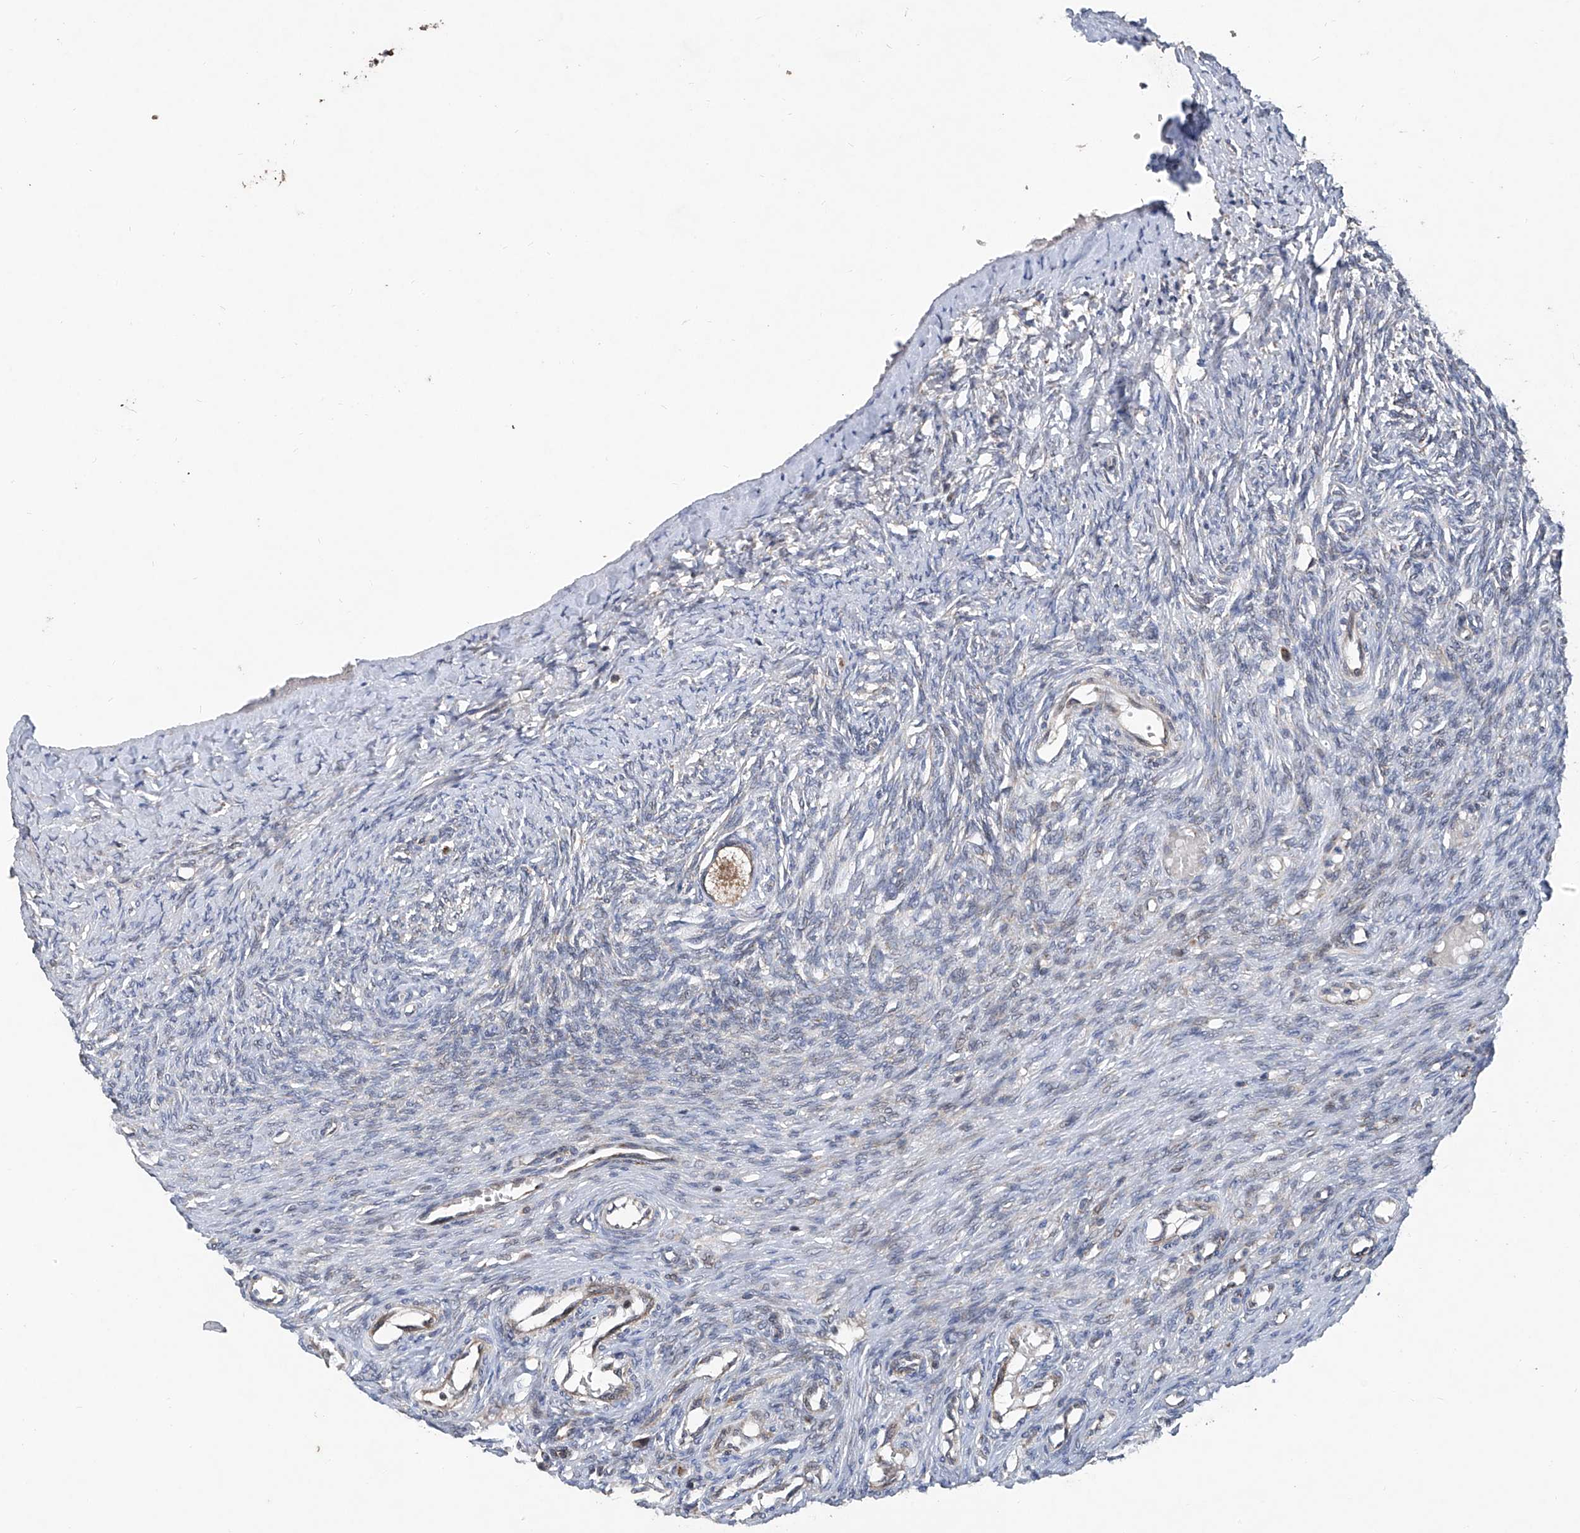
{"staining": {"intensity": "moderate", "quantity": ">75%", "location": "cytoplasmic/membranous"}, "tissue": "ovary", "cell_type": "Follicle cells", "image_type": "normal", "snomed": [{"axis": "morphology", "description": "Adenocarcinoma, NOS"}, {"axis": "topography", "description": "Endometrium"}], "caption": "A photomicrograph of human ovary stained for a protein displays moderate cytoplasmic/membranous brown staining in follicle cells. (Stains: DAB in brown, nuclei in blue, Microscopy: brightfield microscopy at high magnification).", "gene": "BCKDHB", "patient": {"sex": "female", "age": 32}}